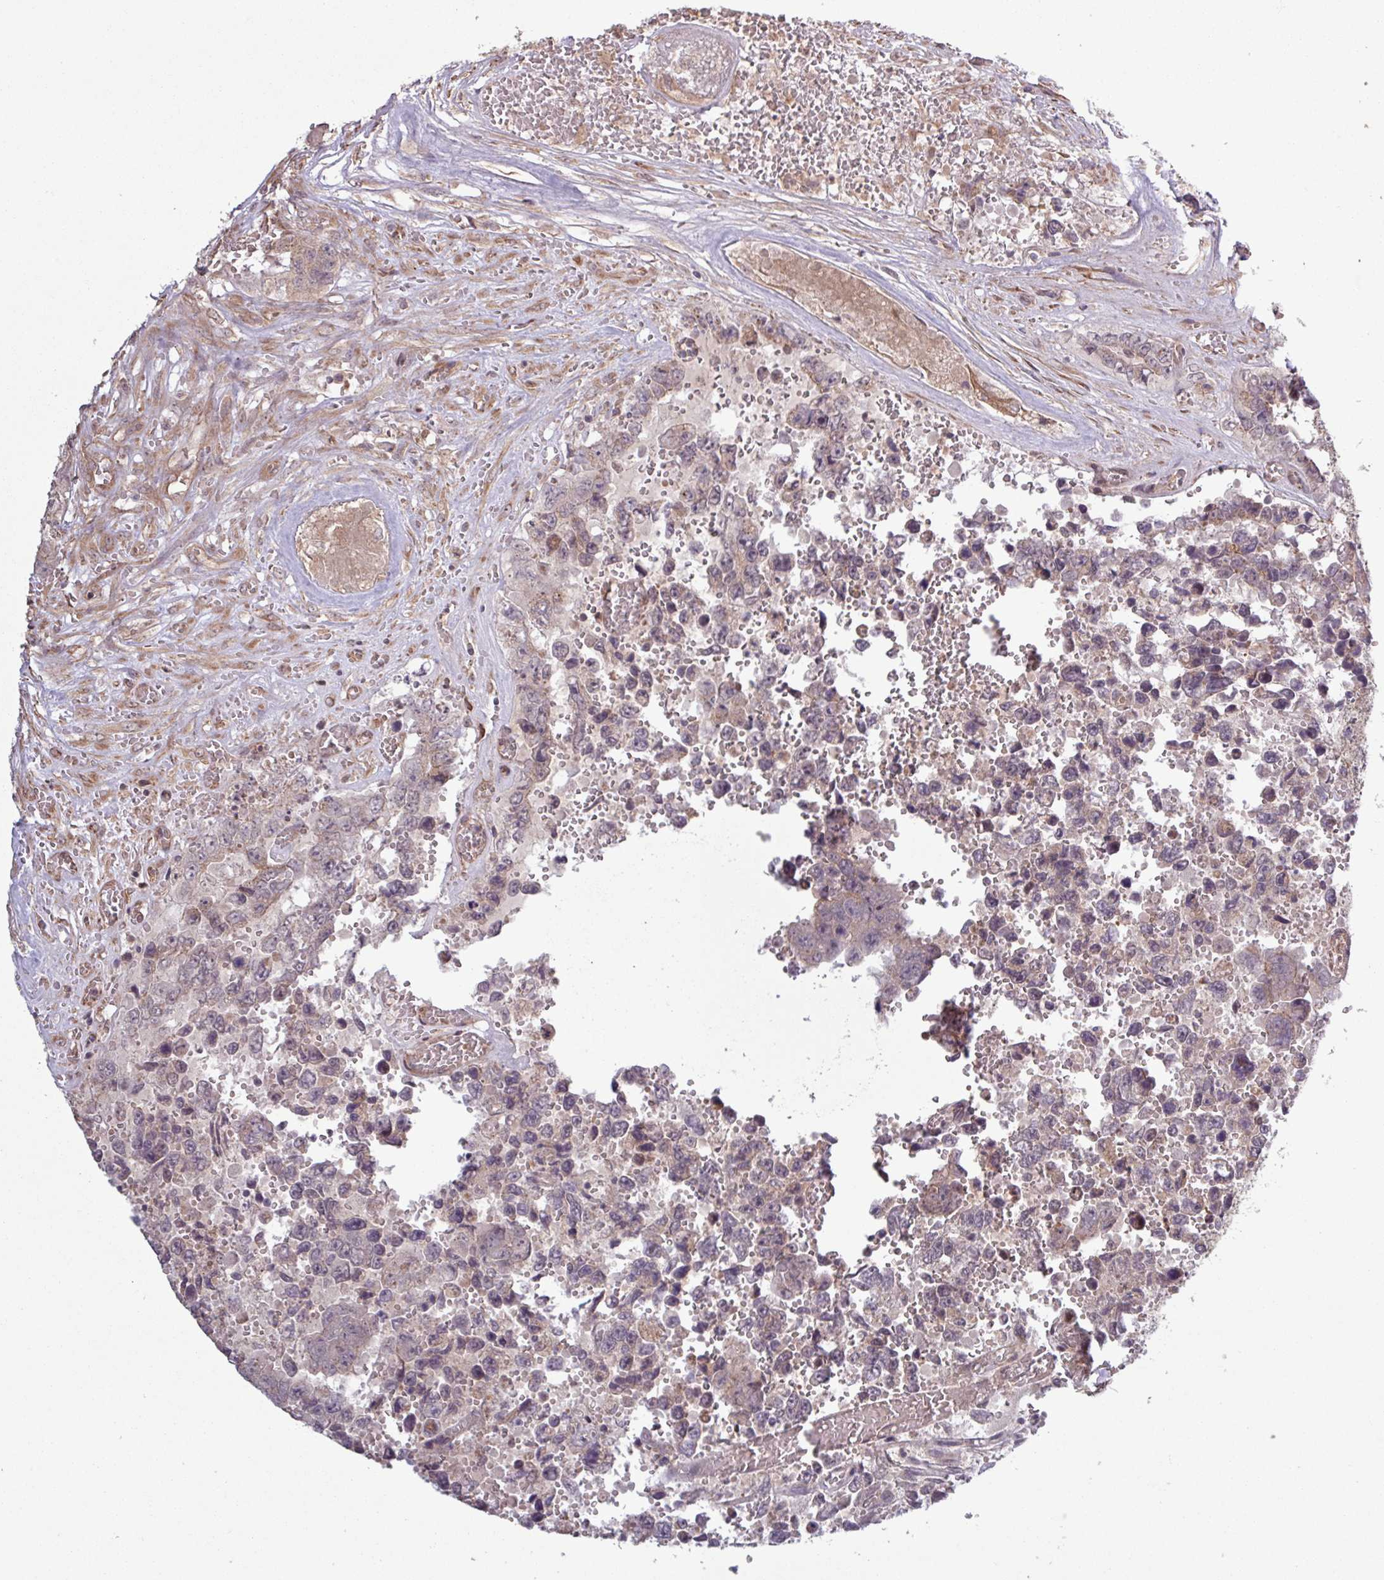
{"staining": {"intensity": "weak", "quantity": "<25%", "location": "cytoplasmic/membranous"}, "tissue": "testis cancer", "cell_type": "Tumor cells", "image_type": "cancer", "snomed": [{"axis": "morphology", "description": "Normal tissue, NOS"}, {"axis": "morphology", "description": "Carcinoma, Embryonal, NOS"}, {"axis": "topography", "description": "Testis"}, {"axis": "topography", "description": "Epididymis"}], "caption": "Immunohistochemistry micrograph of human embryonal carcinoma (testis) stained for a protein (brown), which reveals no expression in tumor cells.", "gene": "TRABD2A", "patient": {"sex": "male", "age": 25}}